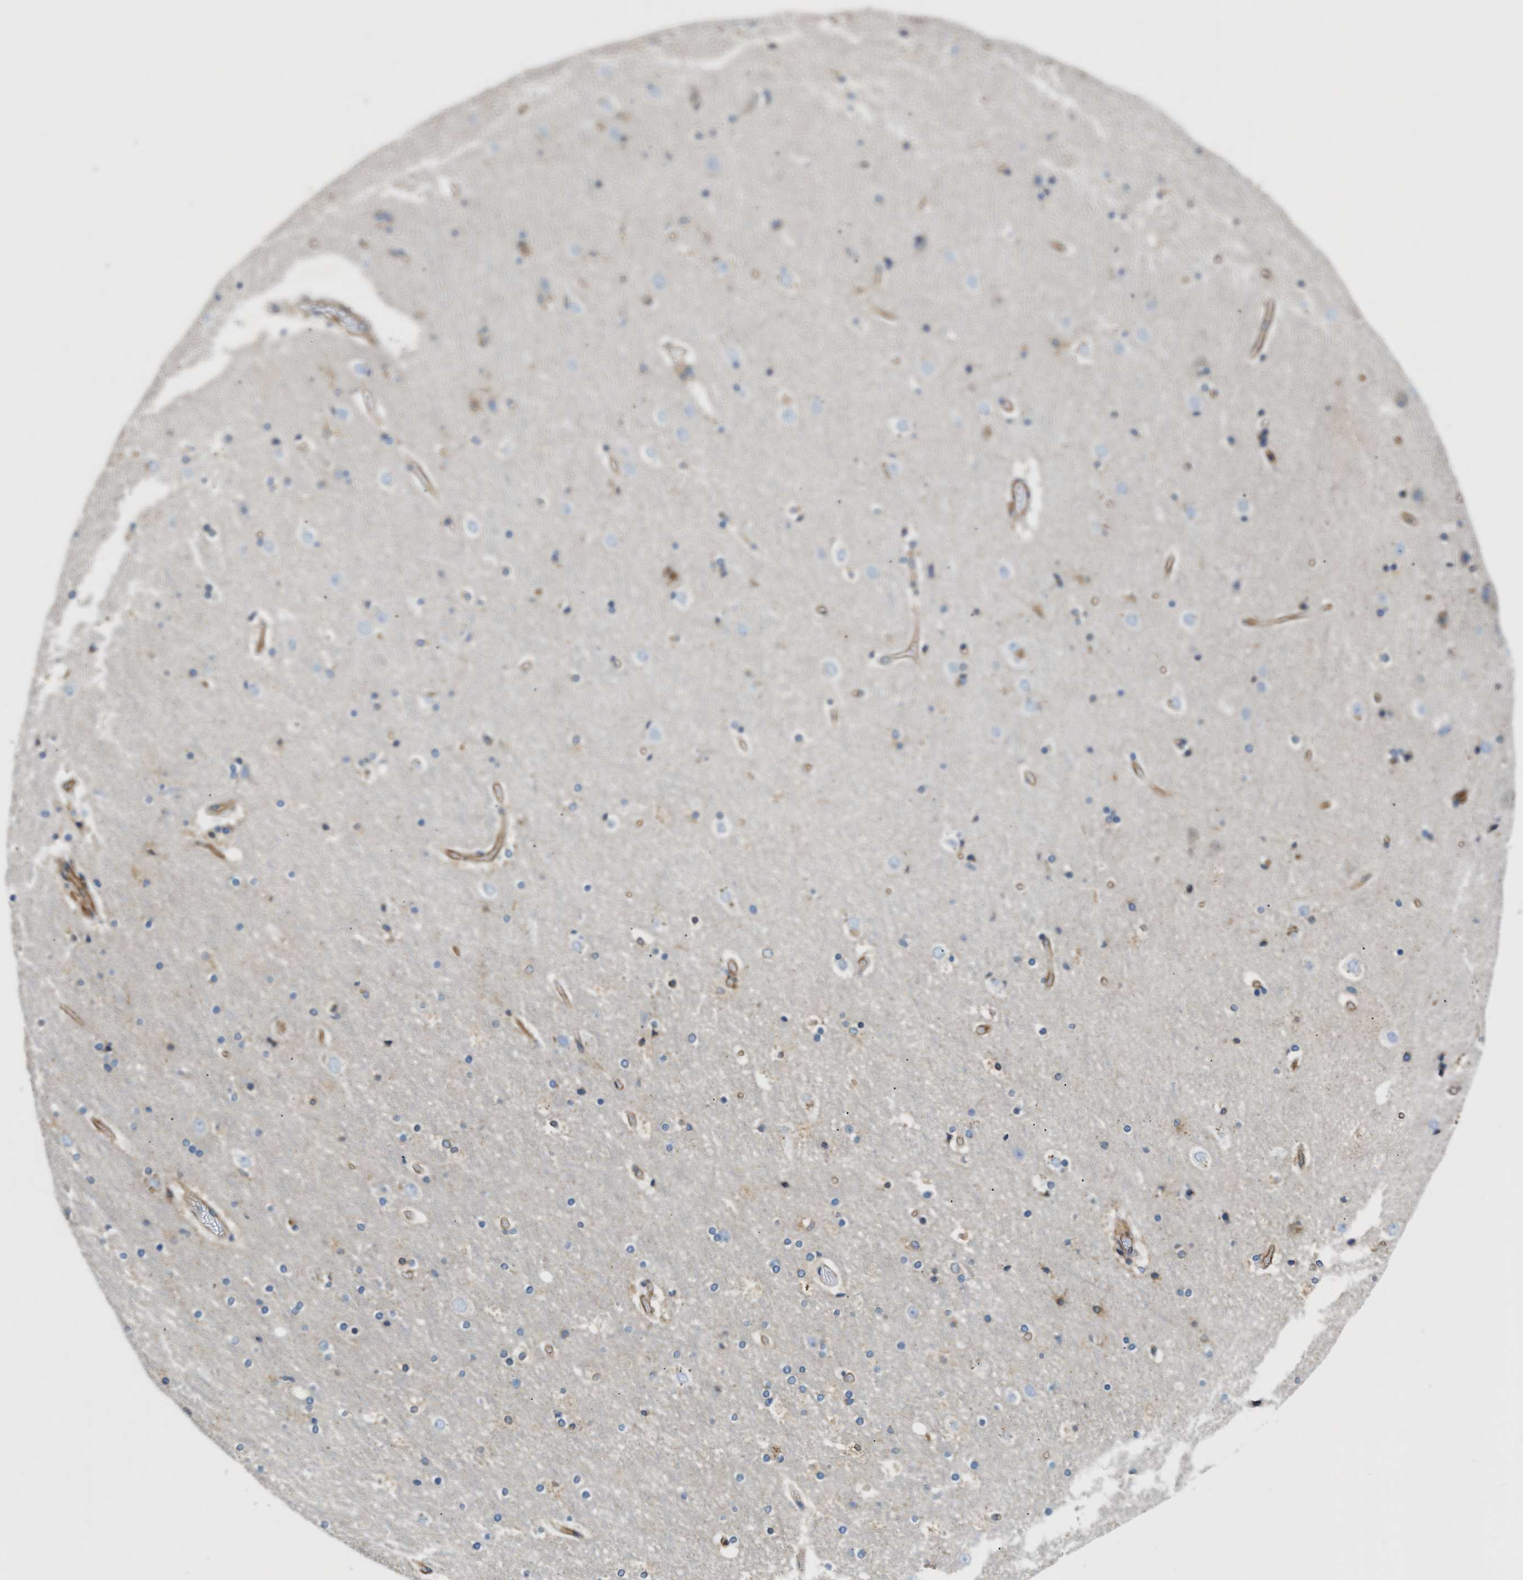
{"staining": {"intensity": "moderate", "quantity": "25%-75%", "location": "cytoplasmic/membranous"}, "tissue": "cerebral cortex", "cell_type": "Endothelial cells", "image_type": "normal", "snomed": [{"axis": "morphology", "description": "Normal tissue, NOS"}, {"axis": "topography", "description": "Cerebral cortex"}], "caption": "The photomicrograph displays staining of normal cerebral cortex, revealing moderate cytoplasmic/membranous protein positivity (brown color) within endothelial cells.", "gene": "HSD17B12", "patient": {"sex": "male", "age": 57}}